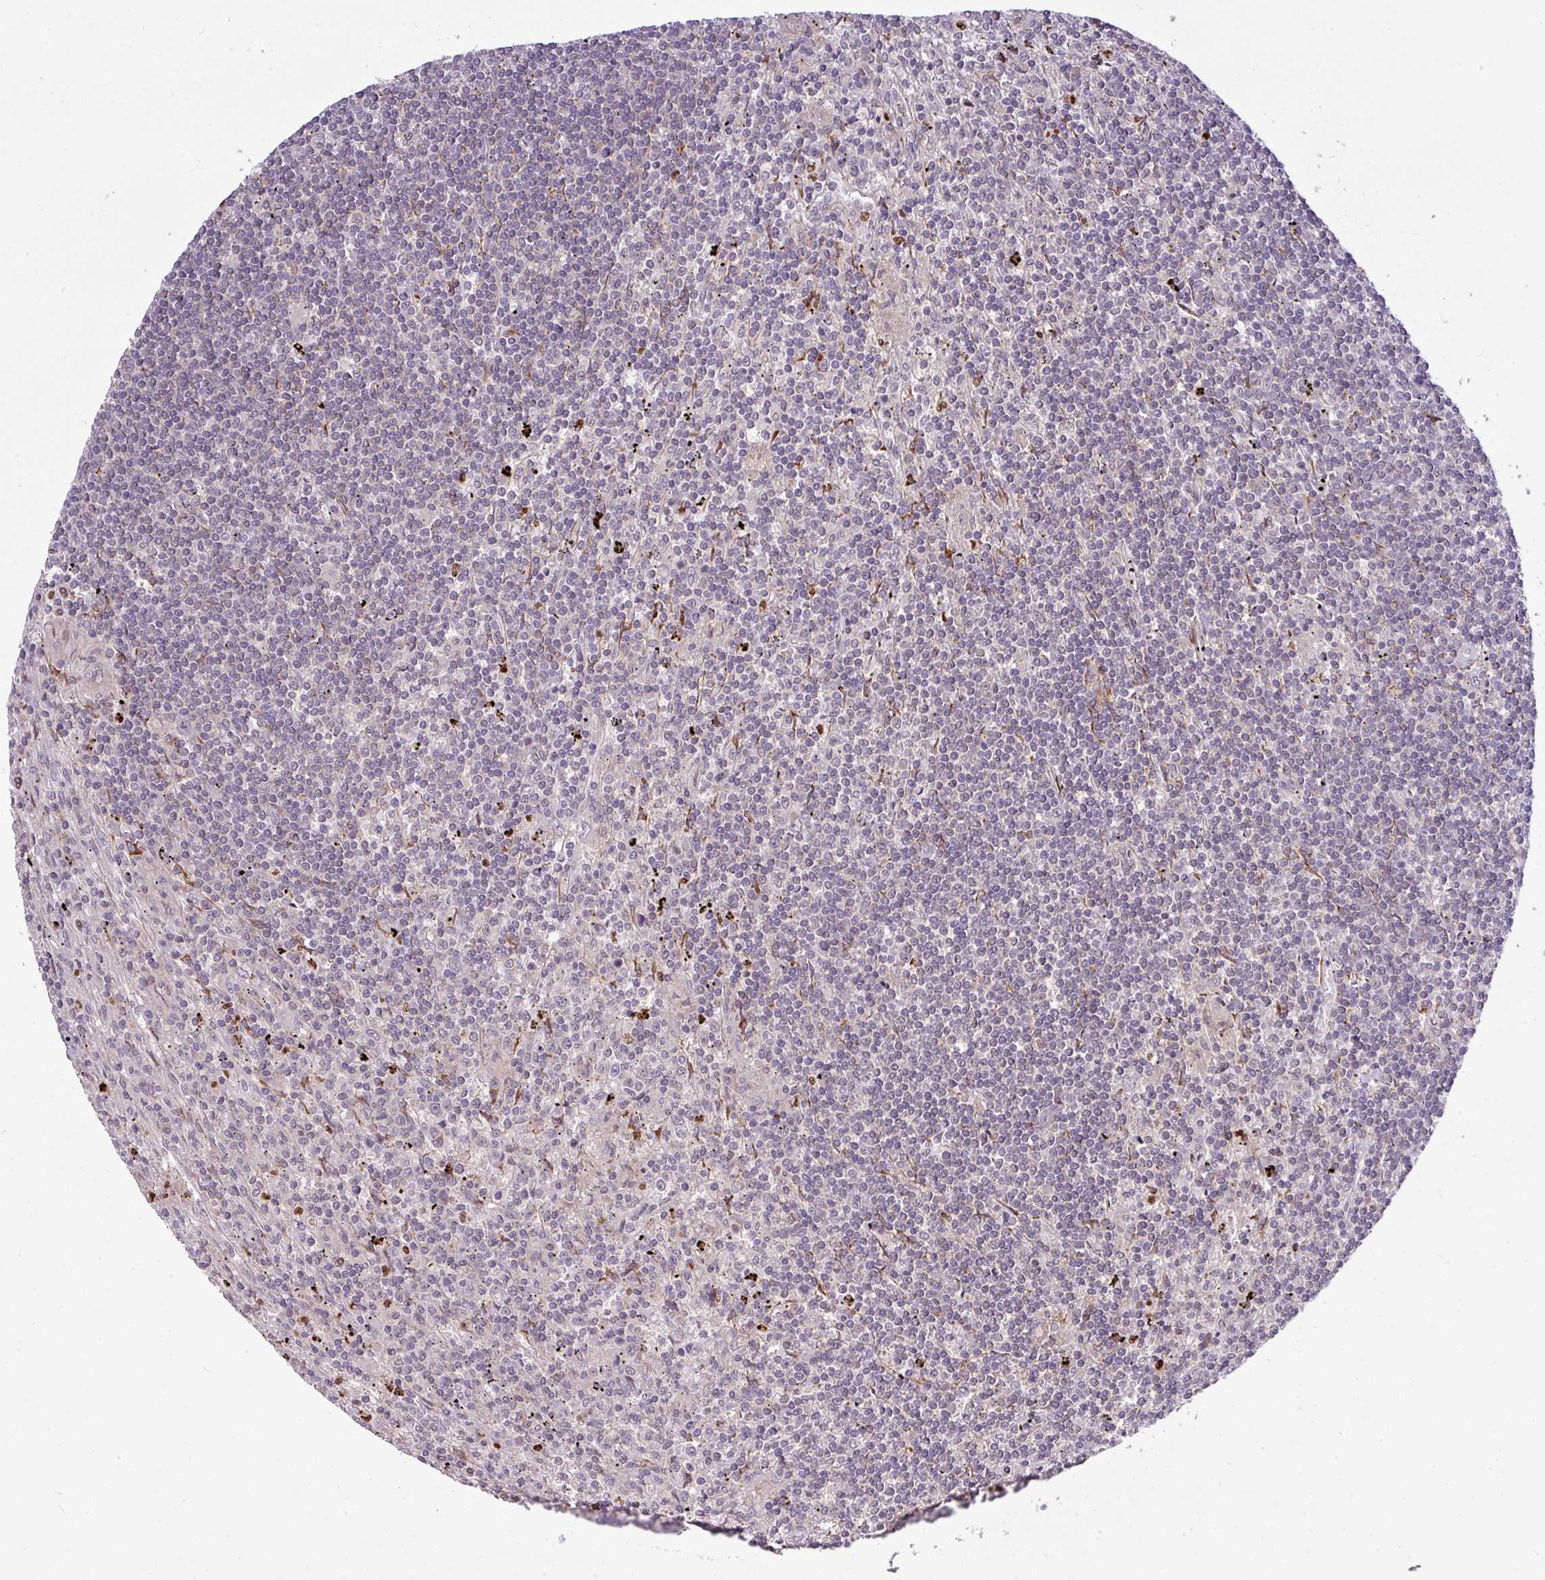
{"staining": {"intensity": "negative", "quantity": "none", "location": "none"}, "tissue": "lymphoma", "cell_type": "Tumor cells", "image_type": "cancer", "snomed": [{"axis": "morphology", "description": "Malignant lymphoma, non-Hodgkin's type, Low grade"}, {"axis": "topography", "description": "Spleen"}], "caption": "Human lymphoma stained for a protein using immunohistochemistry reveals no positivity in tumor cells.", "gene": "PAPLN", "patient": {"sex": "male", "age": 76}}